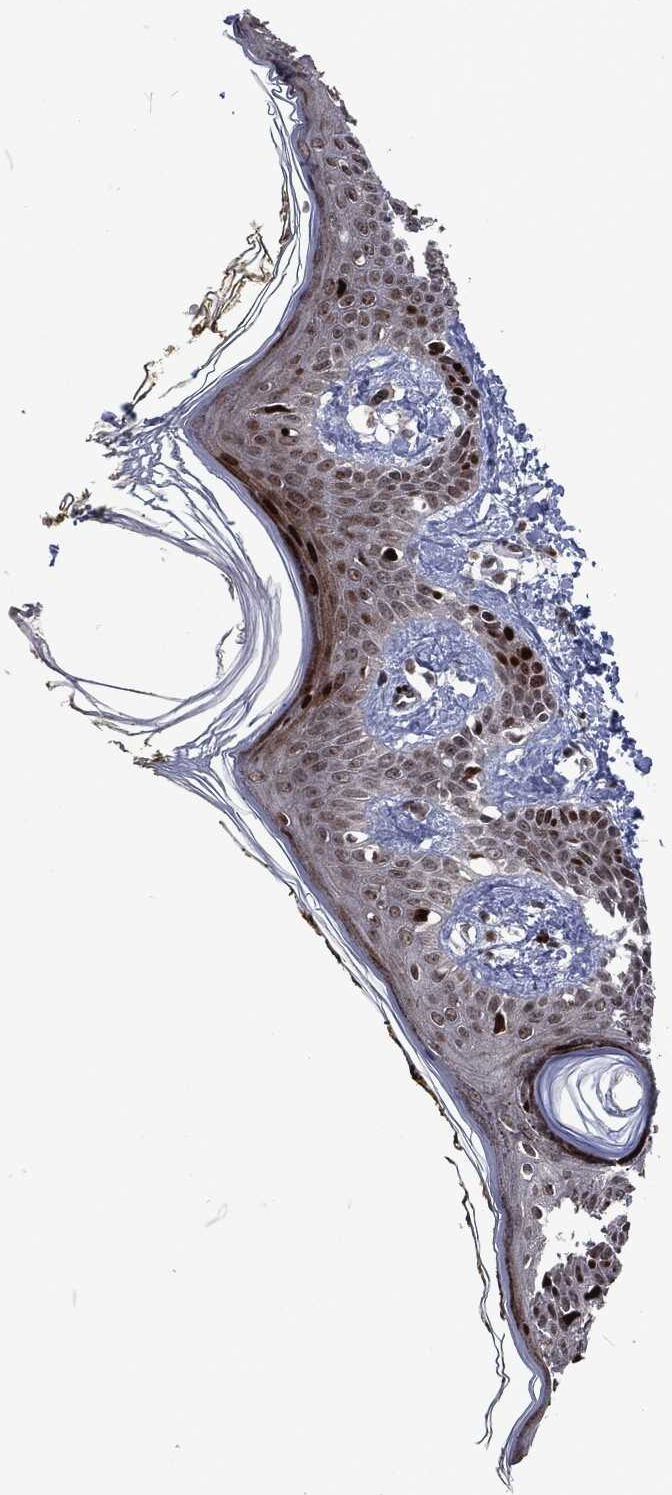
{"staining": {"intensity": "negative", "quantity": "none", "location": "none"}, "tissue": "skin", "cell_type": "Fibroblasts", "image_type": "normal", "snomed": [{"axis": "morphology", "description": "Normal tissue, NOS"}, {"axis": "topography", "description": "Skin"}], "caption": "IHC micrograph of unremarkable skin: human skin stained with DAB (3,3'-diaminobenzidine) displays no significant protein staining in fibroblasts.", "gene": "EGFR", "patient": {"sex": "male", "age": 76}}